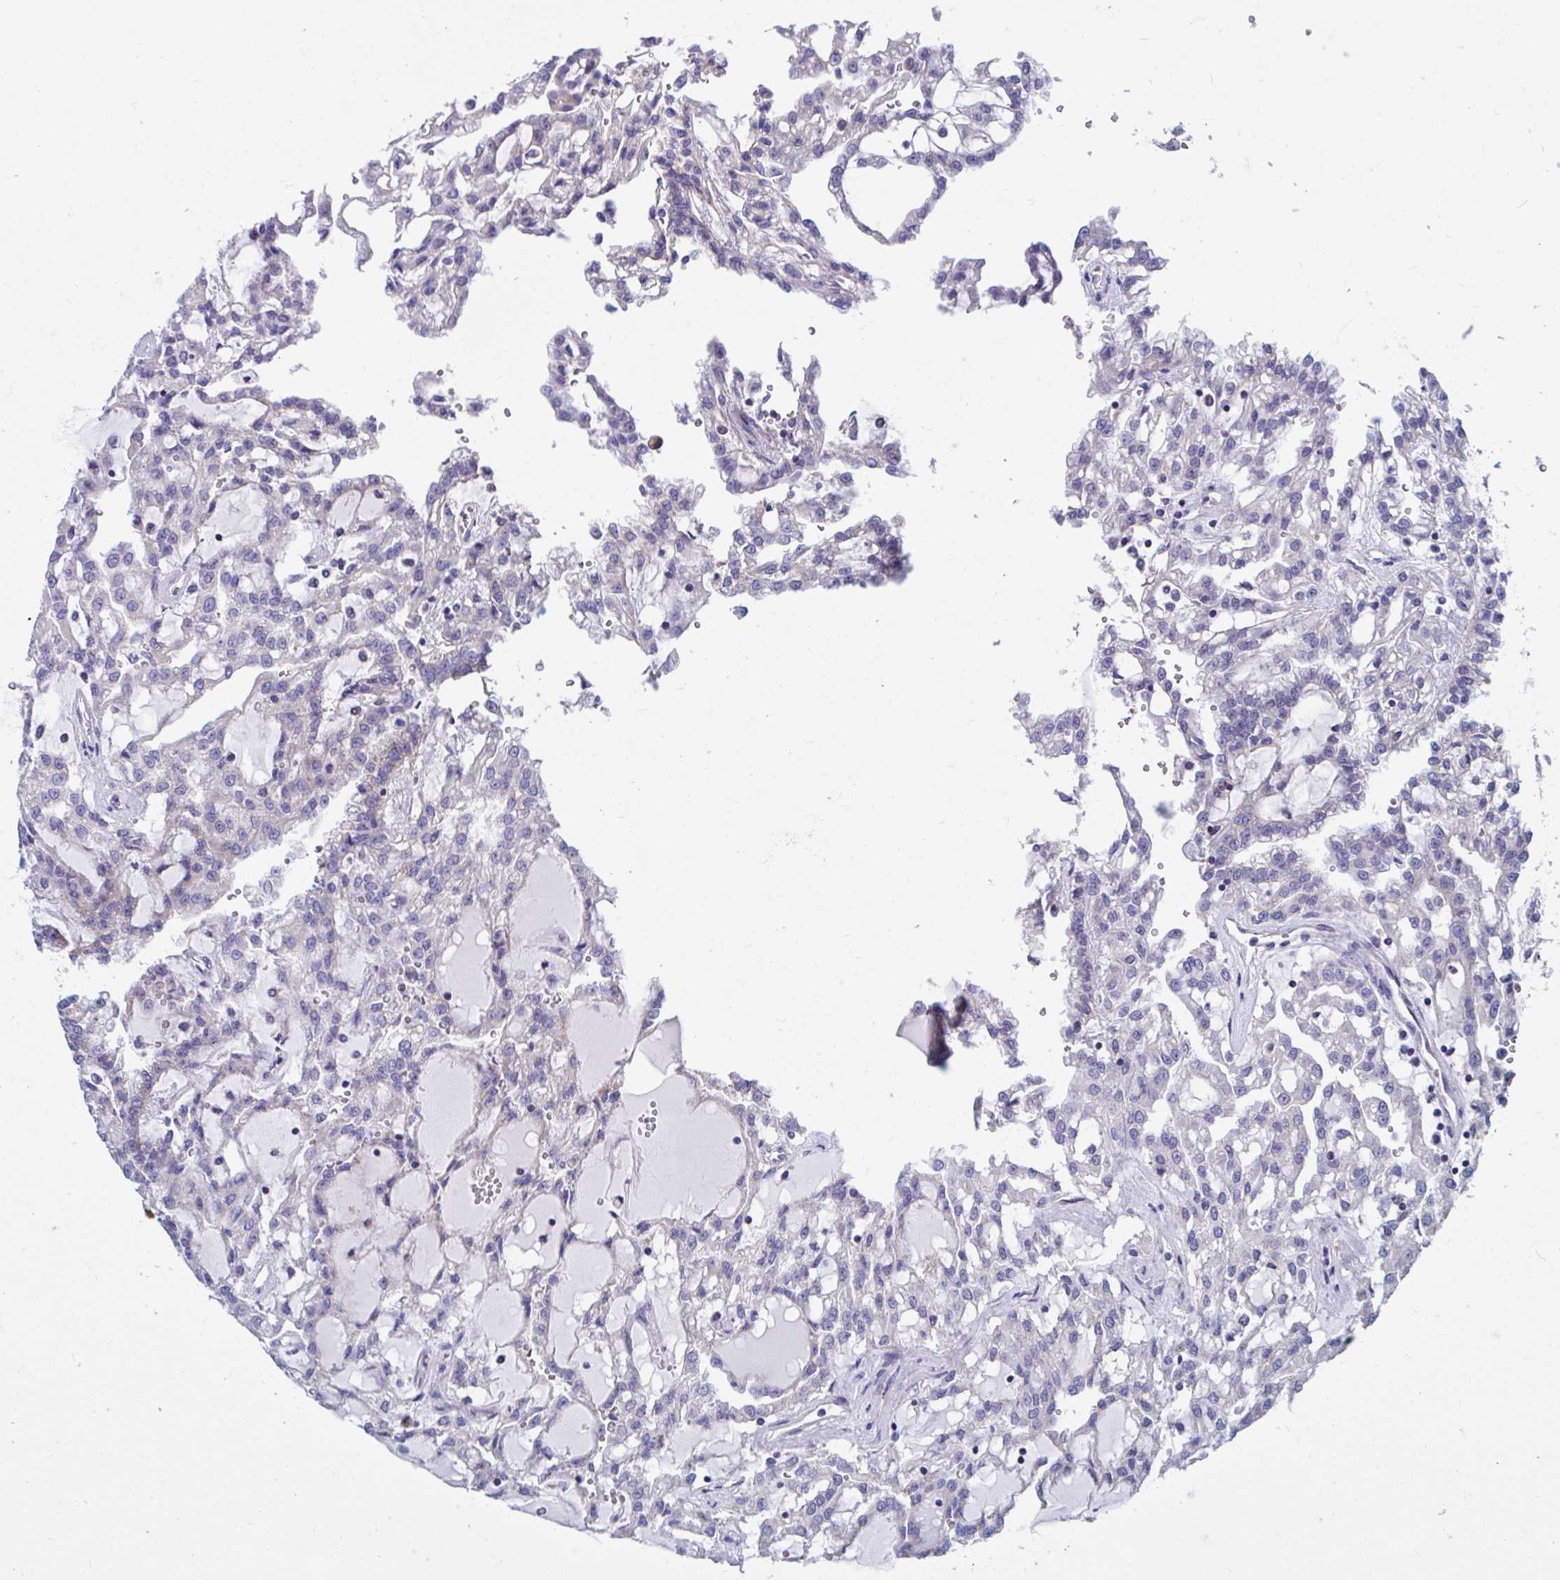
{"staining": {"intensity": "negative", "quantity": "none", "location": "none"}, "tissue": "renal cancer", "cell_type": "Tumor cells", "image_type": "cancer", "snomed": [{"axis": "morphology", "description": "Adenocarcinoma, NOS"}, {"axis": "topography", "description": "Kidney"}], "caption": "Tumor cells are negative for protein expression in human renal cancer (adenocarcinoma).", "gene": "OR13A1", "patient": {"sex": "male", "age": 63}}